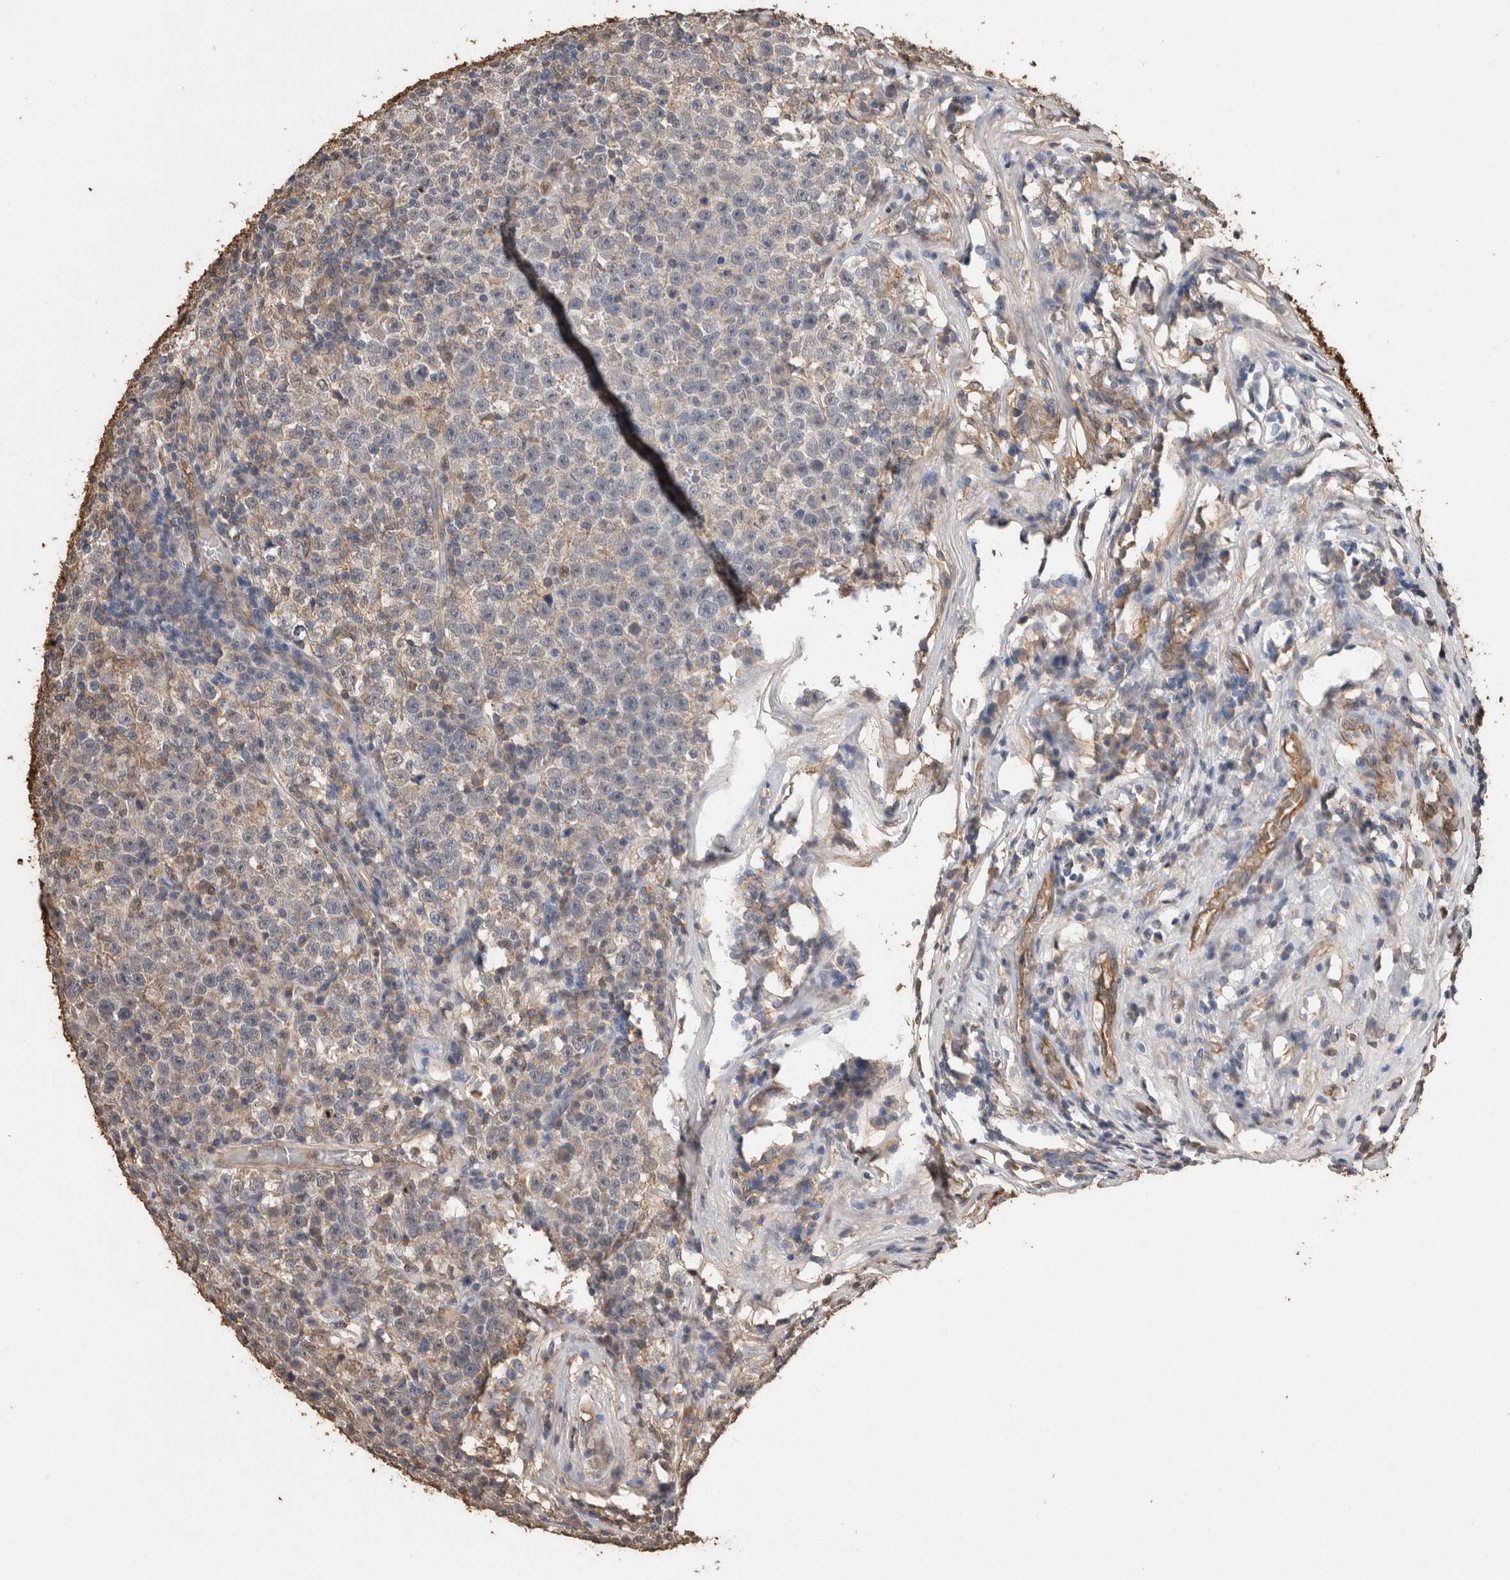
{"staining": {"intensity": "weak", "quantity": "<25%", "location": "cytoplasmic/membranous"}, "tissue": "testis cancer", "cell_type": "Tumor cells", "image_type": "cancer", "snomed": [{"axis": "morphology", "description": "Seminoma, NOS"}, {"axis": "topography", "description": "Testis"}], "caption": "There is no significant staining in tumor cells of testis seminoma.", "gene": "S100A10", "patient": {"sex": "male", "age": 43}}